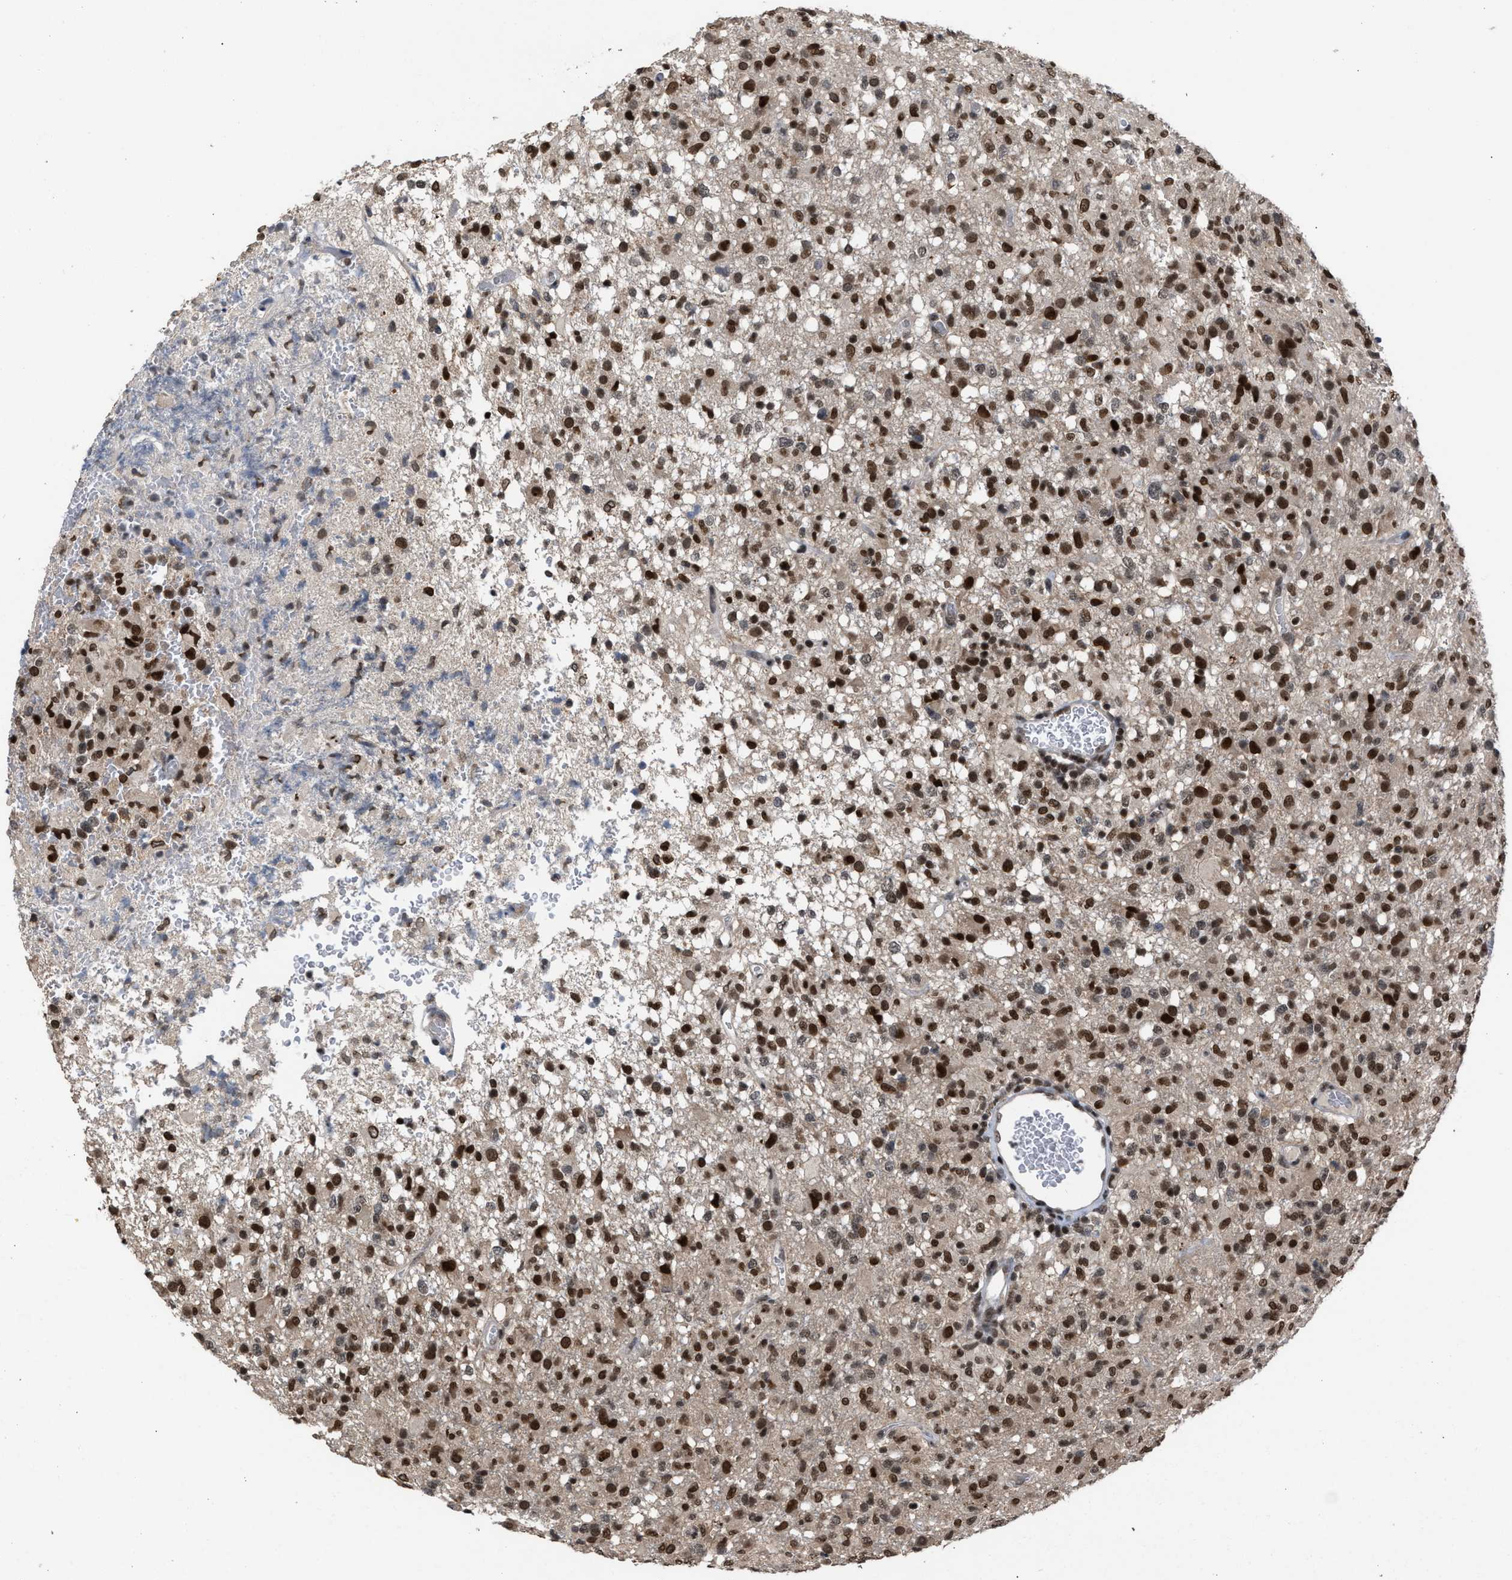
{"staining": {"intensity": "strong", "quantity": ">75%", "location": "nuclear"}, "tissue": "glioma", "cell_type": "Tumor cells", "image_type": "cancer", "snomed": [{"axis": "morphology", "description": "Glioma, malignant, High grade"}, {"axis": "topography", "description": "Brain"}], "caption": "A brown stain shows strong nuclear staining of a protein in human glioma tumor cells.", "gene": "C9orf78", "patient": {"sex": "female", "age": 57}}